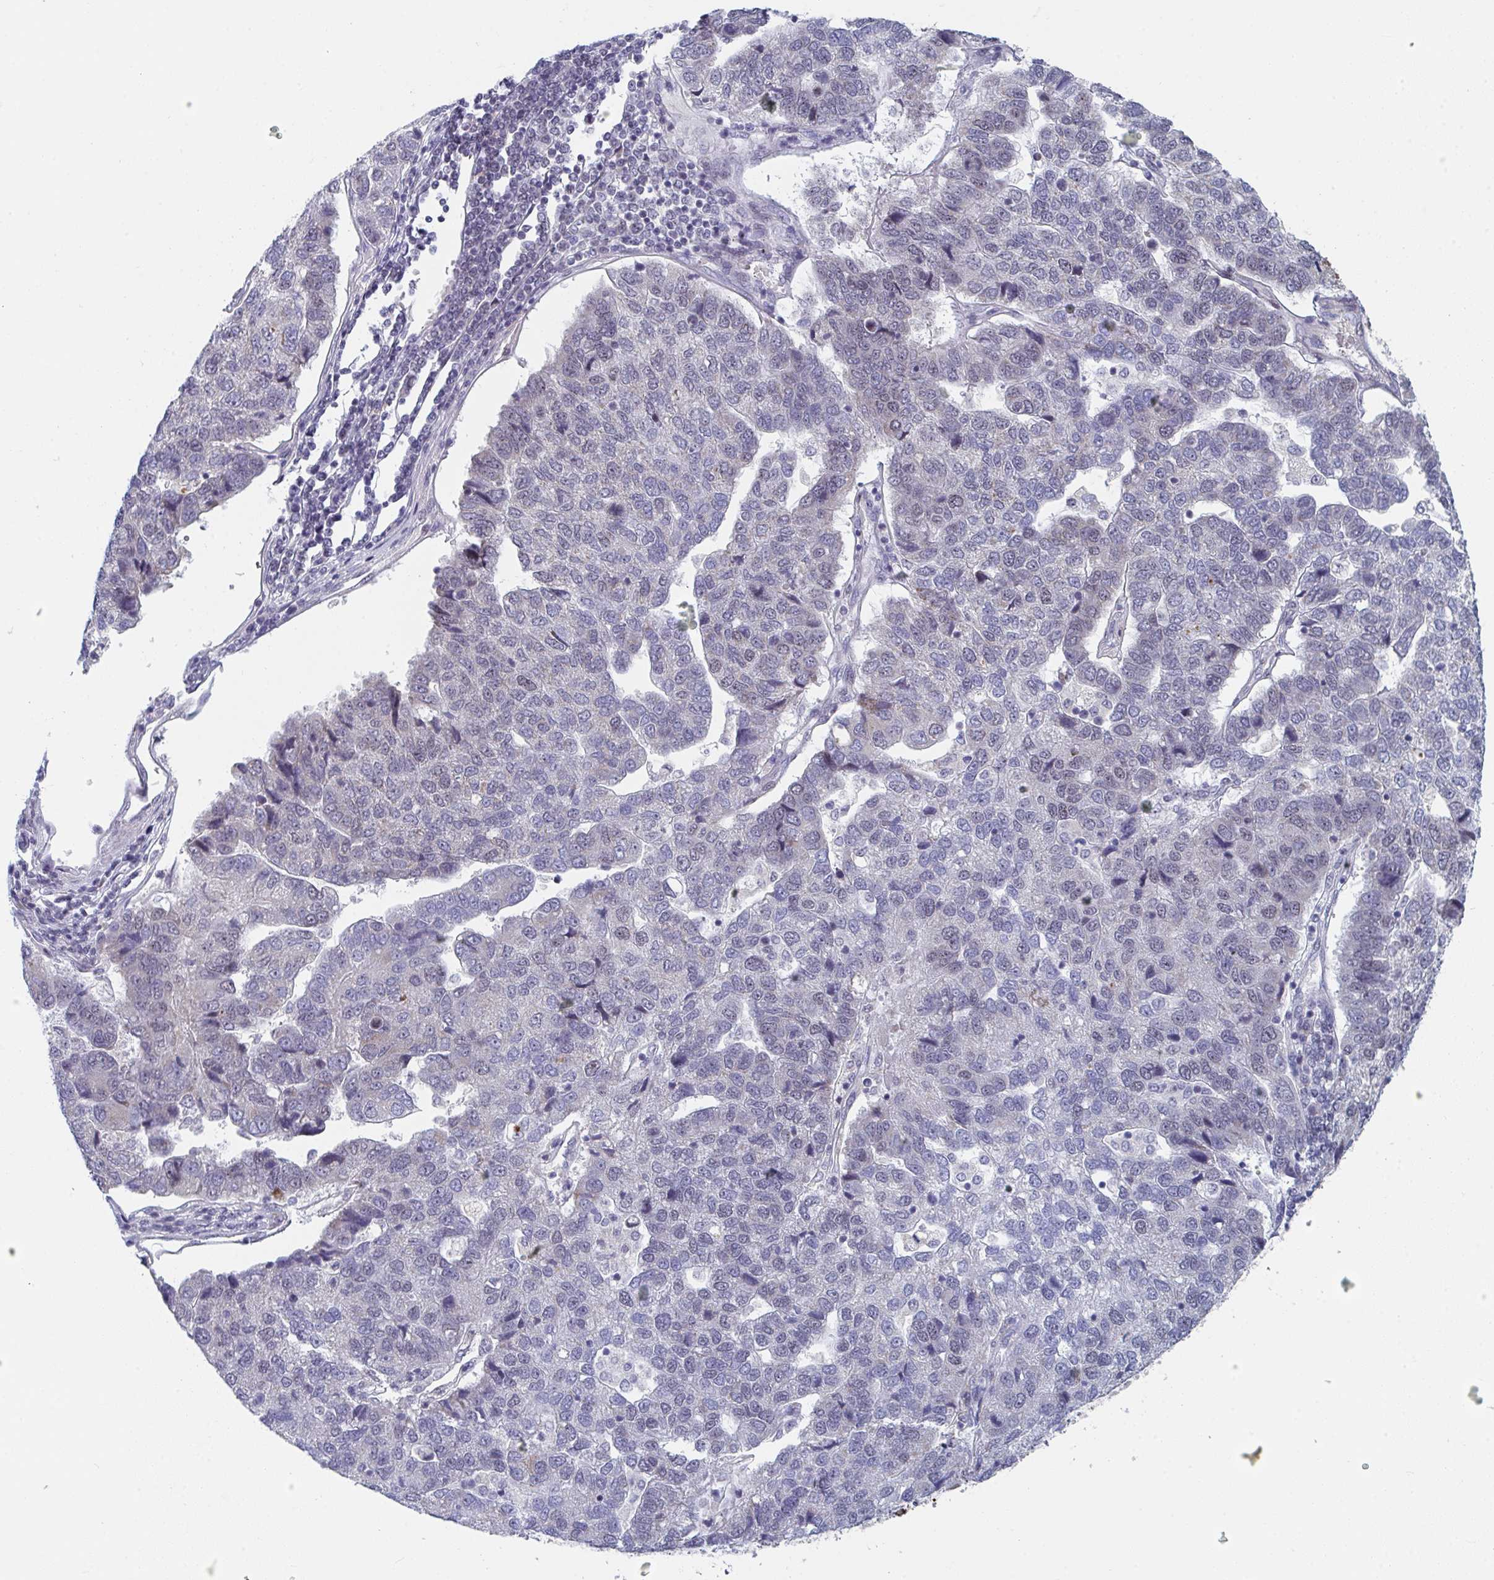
{"staining": {"intensity": "weak", "quantity": "<25%", "location": "cytoplasmic/membranous,nuclear"}, "tissue": "pancreatic cancer", "cell_type": "Tumor cells", "image_type": "cancer", "snomed": [{"axis": "morphology", "description": "Adenocarcinoma, NOS"}, {"axis": "topography", "description": "Pancreas"}], "caption": "IHC histopathology image of pancreatic cancer (adenocarcinoma) stained for a protein (brown), which exhibits no staining in tumor cells. The staining is performed using DAB (3,3'-diaminobenzidine) brown chromogen with nuclei counter-stained in using hematoxylin.", "gene": "CENPT", "patient": {"sex": "female", "age": 61}}